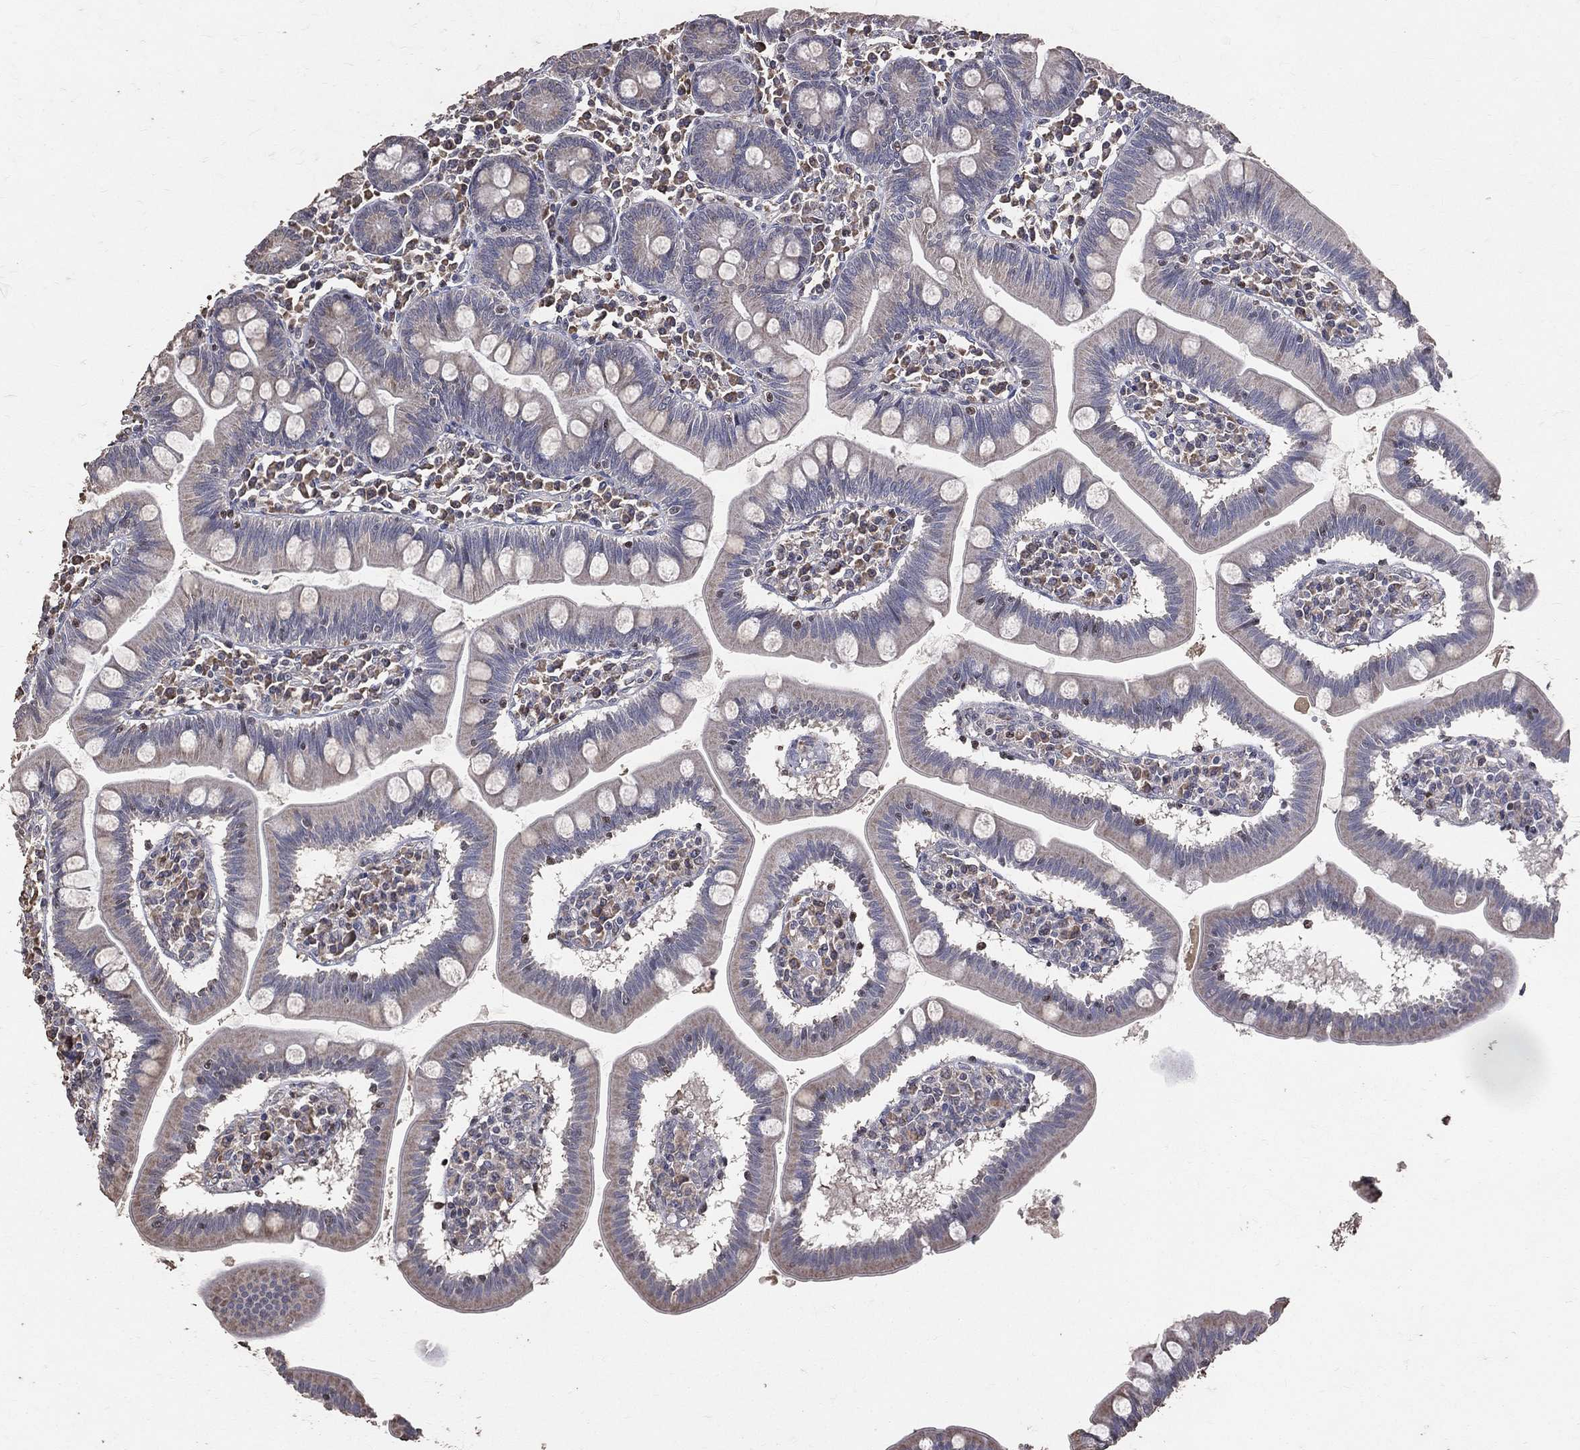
{"staining": {"intensity": "weak", "quantity": "<25%", "location": "cytoplasmic/membranous"}, "tissue": "small intestine", "cell_type": "Glandular cells", "image_type": "normal", "snomed": [{"axis": "morphology", "description": "Normal tissue, NOS"}, {"axis": "topography", "description": "Small intestine"}], "caption": "Immunohistochemistry of unremarkable small intestine demonstrates no positivity in glandular cells.", "gene": "LY6K", "patient": {"sex": "male", "age": 88}}